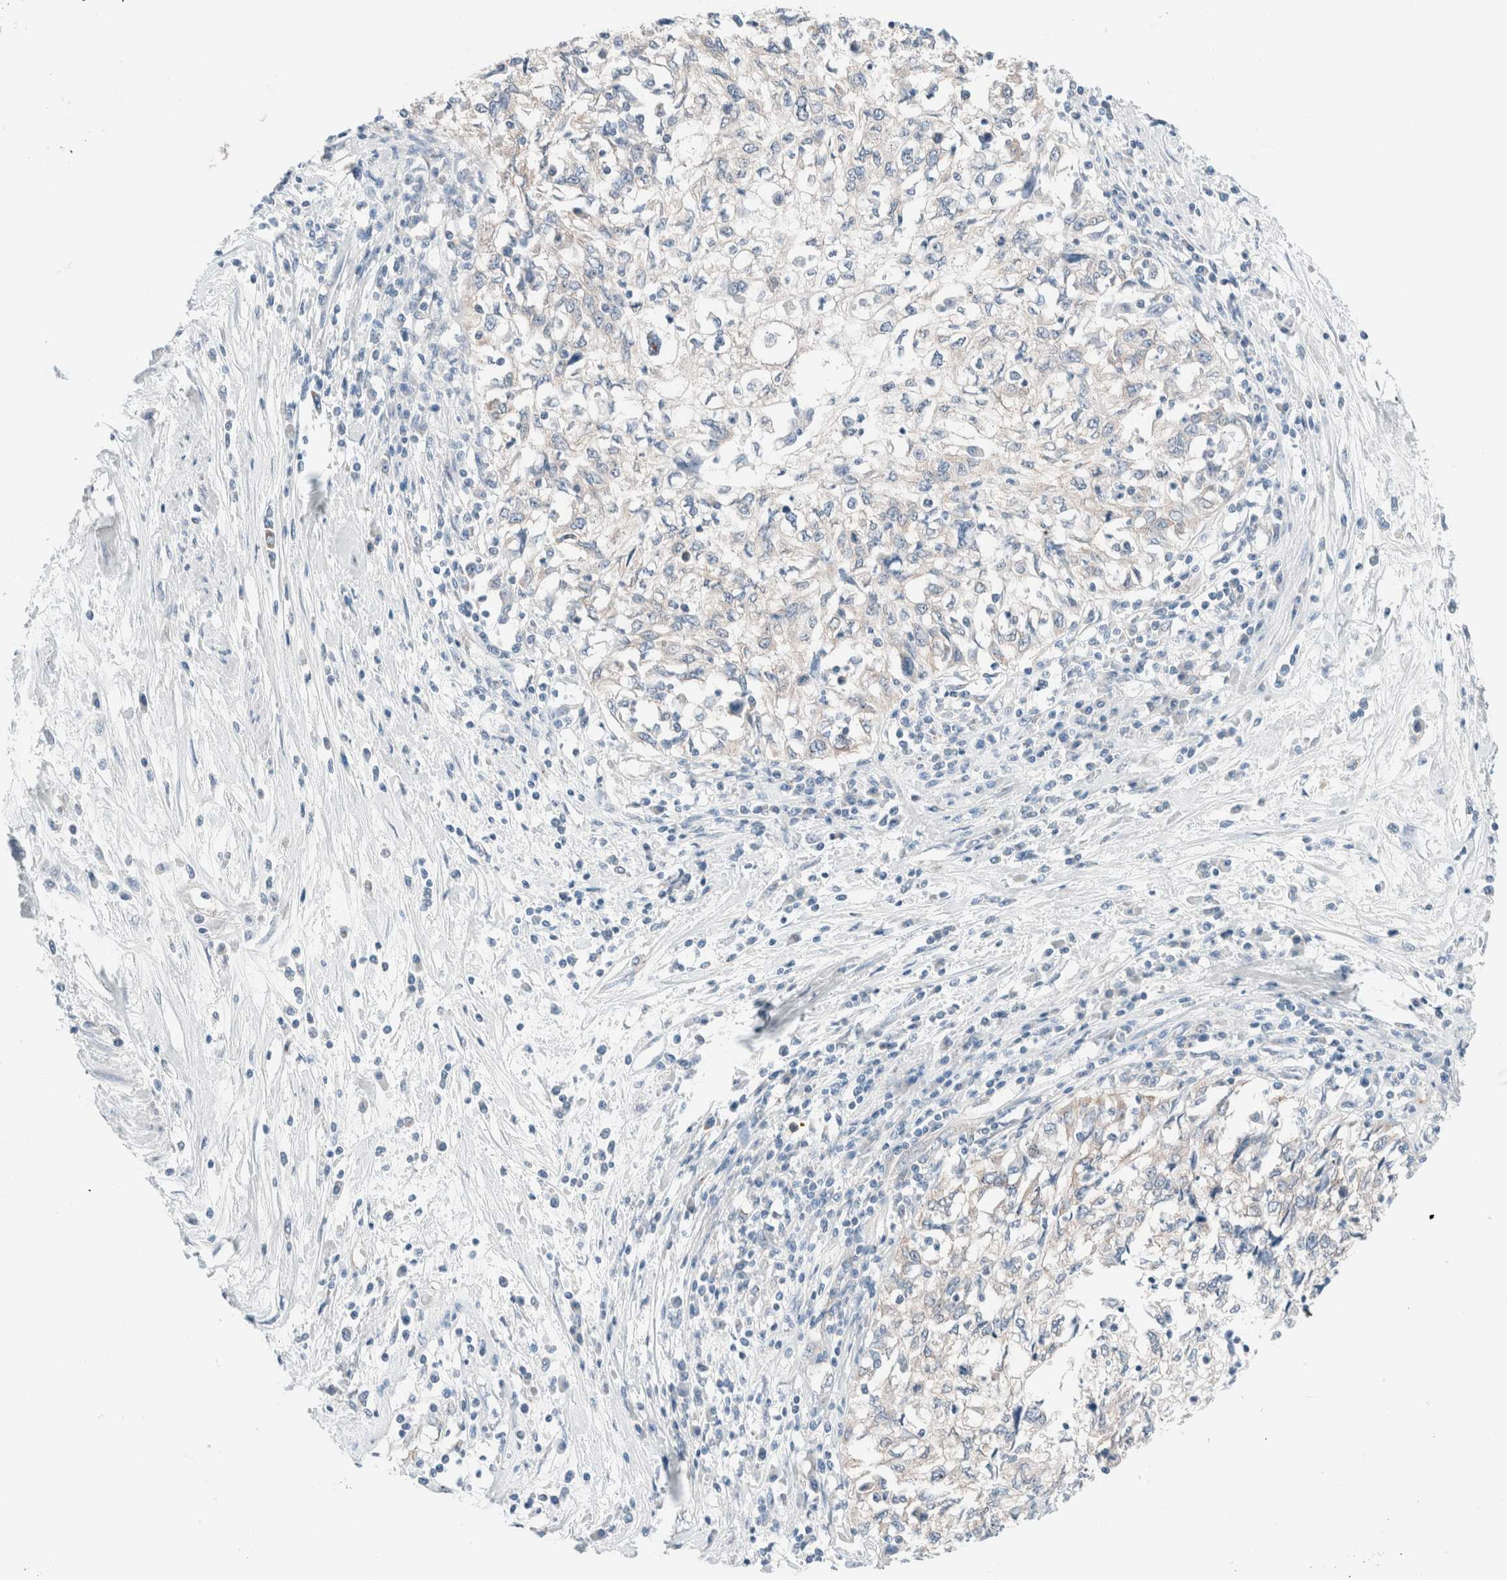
{"staining": {"intensity": "negative", "quantity": "none", "location": "none"}, "tissue": "cervical cancer", "cell_type": "Tumor cells", "image_type": "cancer", "snomed": [{"axis": "morphology", "description": "Squamous cell carcinoma, NOS"}, {"axis": "topography", "description": "Cervix"}], "caption": "This image is of cervical cancer stained with IHC to label a protein in brown with the nuclei are counter-stained blue. There is no staining in tumor cells.", "gene": "CASC3", "patient": {"sex": "female", "age": 57}}